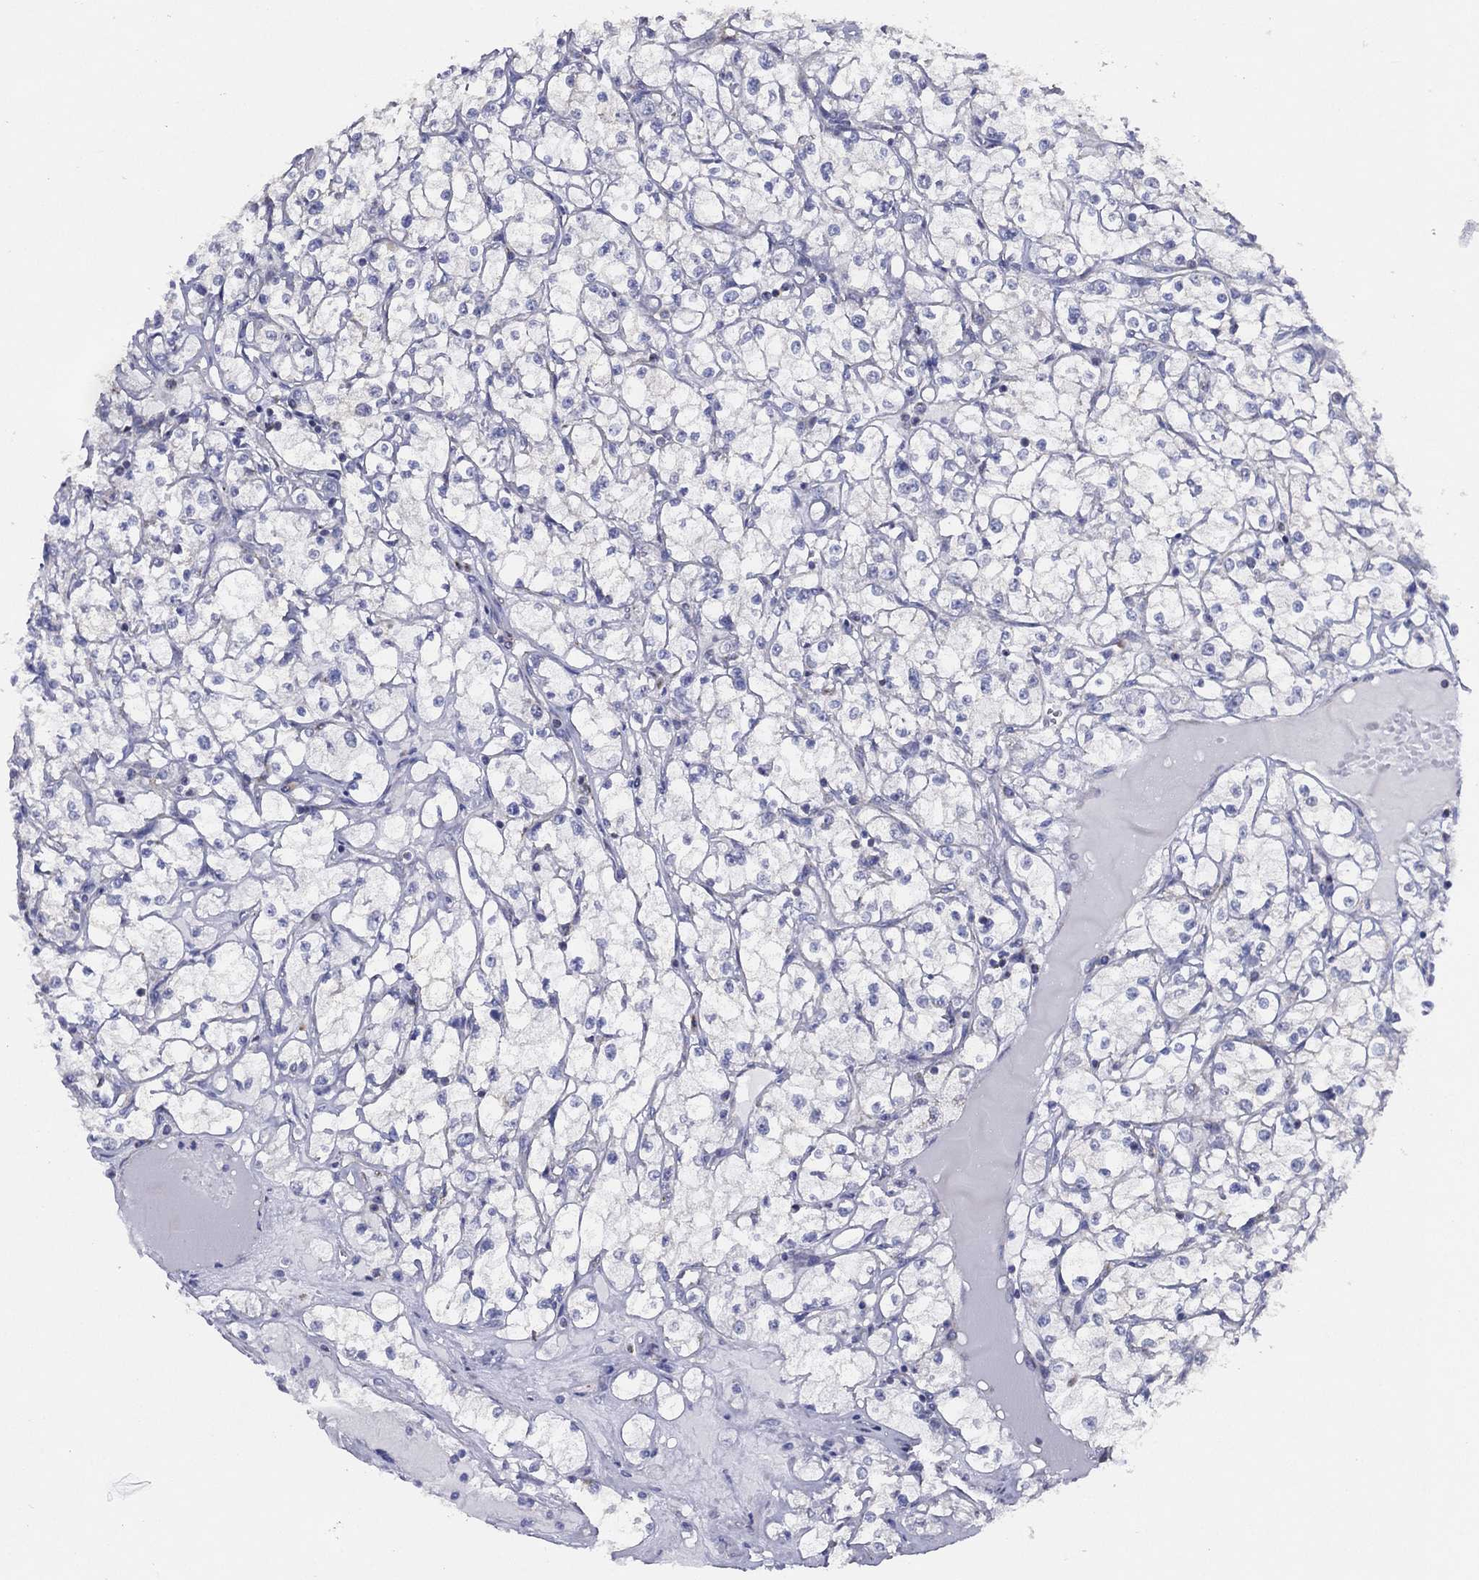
{"staining": {"intensity": "negative", "quantity": "none", "location": "none"}, "tissue": "renal cancer", "cell_type": "Tumor cells", "image_type": "cancer", "snomed": [{"axis": "morphology", "description": "Adenocarcinoma, NOS"}, {"axis": "topography", "description": "Kidney"}], "caption": "This is an immunohistochemistry (IHC) image of adenocarcinoma (renal). There is no positivity in tumor cells.", "gene": "ZNF223", "patient": {"sex": "male", "age": 67}}